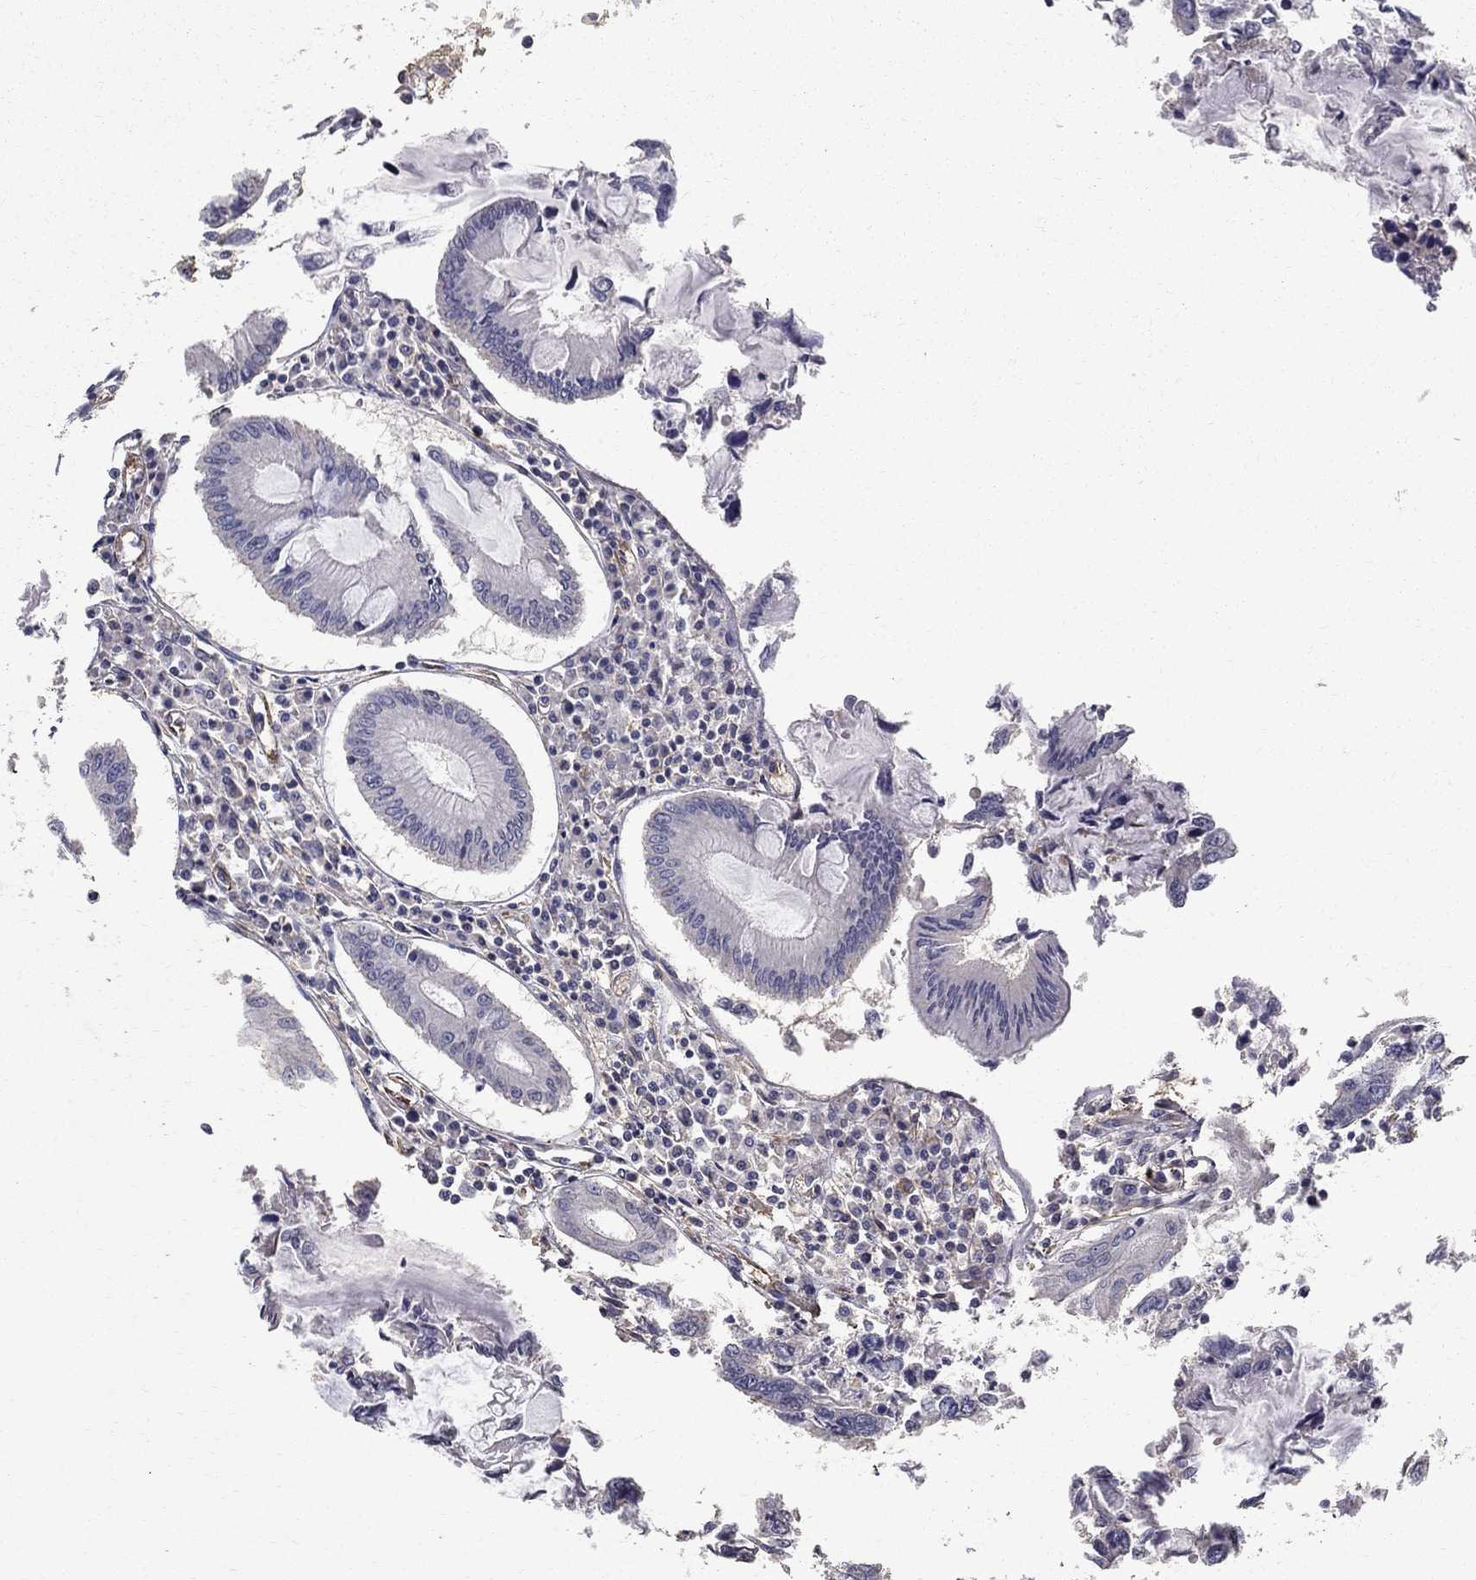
{"staining": {"intensity": "negative", "quantity": "none", "location": "none"}, "tissue": "colorectal cancer", "cell_type": "Tumor cells", "image_type": "cancer", "snomed": [{"axis": "morphology", "description": "Adenocarcinoma, NOS"}, {"axis": "topography", "description": "Colon"}], "caption": "Immunohistochemistry image of neoplastic tissue: colorectal cancer stained with DAB demonstrates no significant protein positivity in tumor cells.", "gene": "MPP2", "patient": {"sex": "female", "age": 65}}